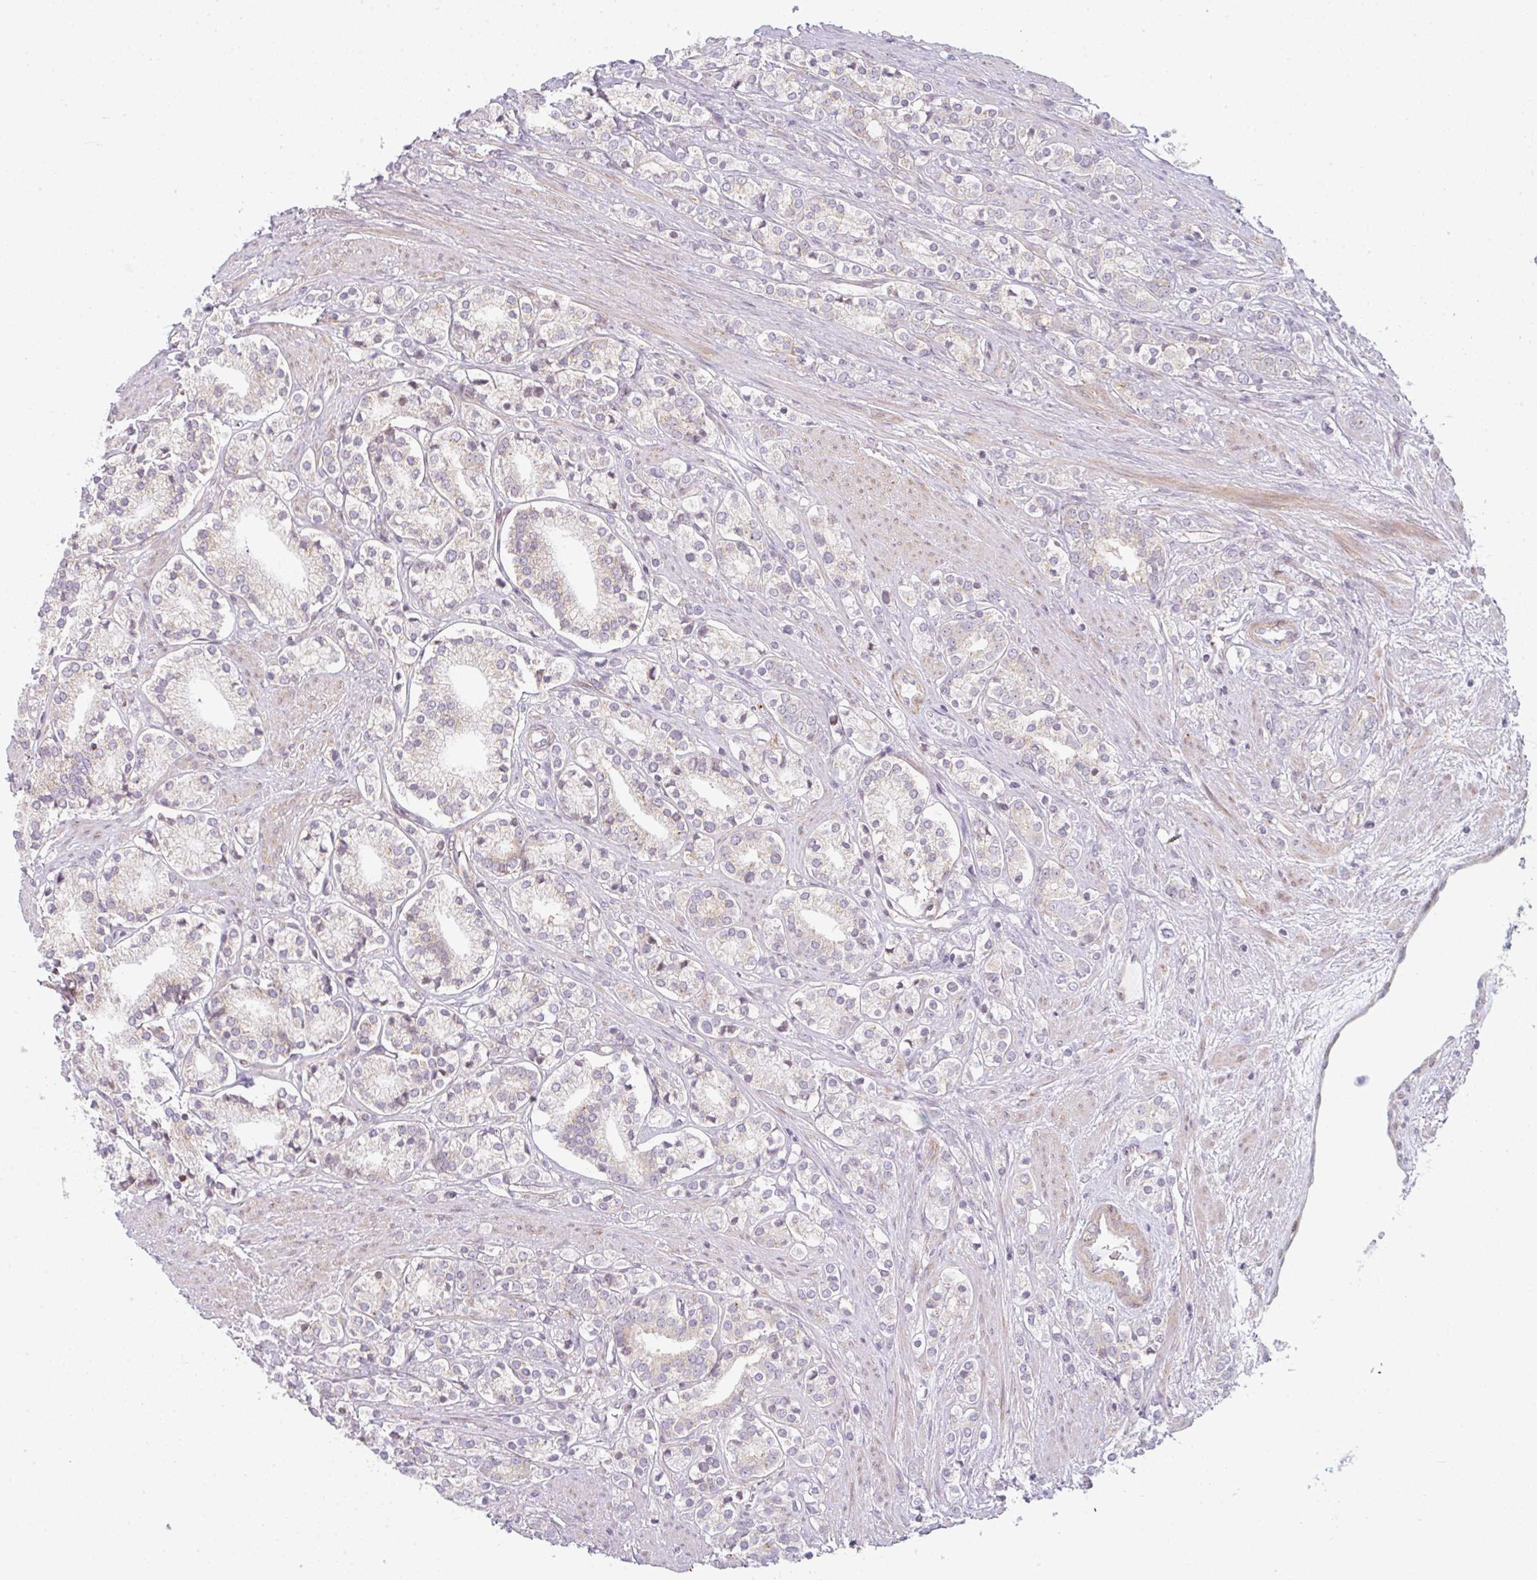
{"staining": {"intensity": "negative", "quantity": "none", "location": "none"}, "tissue": "prostate cancer", "cell_type": "Tumor cells", "image_type": "cancer", "snomed": [{"axis": "morphology", "description": "Adenocarcinoma, High grade"}, {"axis": "topography", "description": "Prostate"}], "caption": "A high-resolution micrograph shows immunohistochemistry staining of prostate cancer, which shows no significant positivity in tumor cells.", "gene": "TMEM237", "patient": {"sex": "male", "age": 58}}